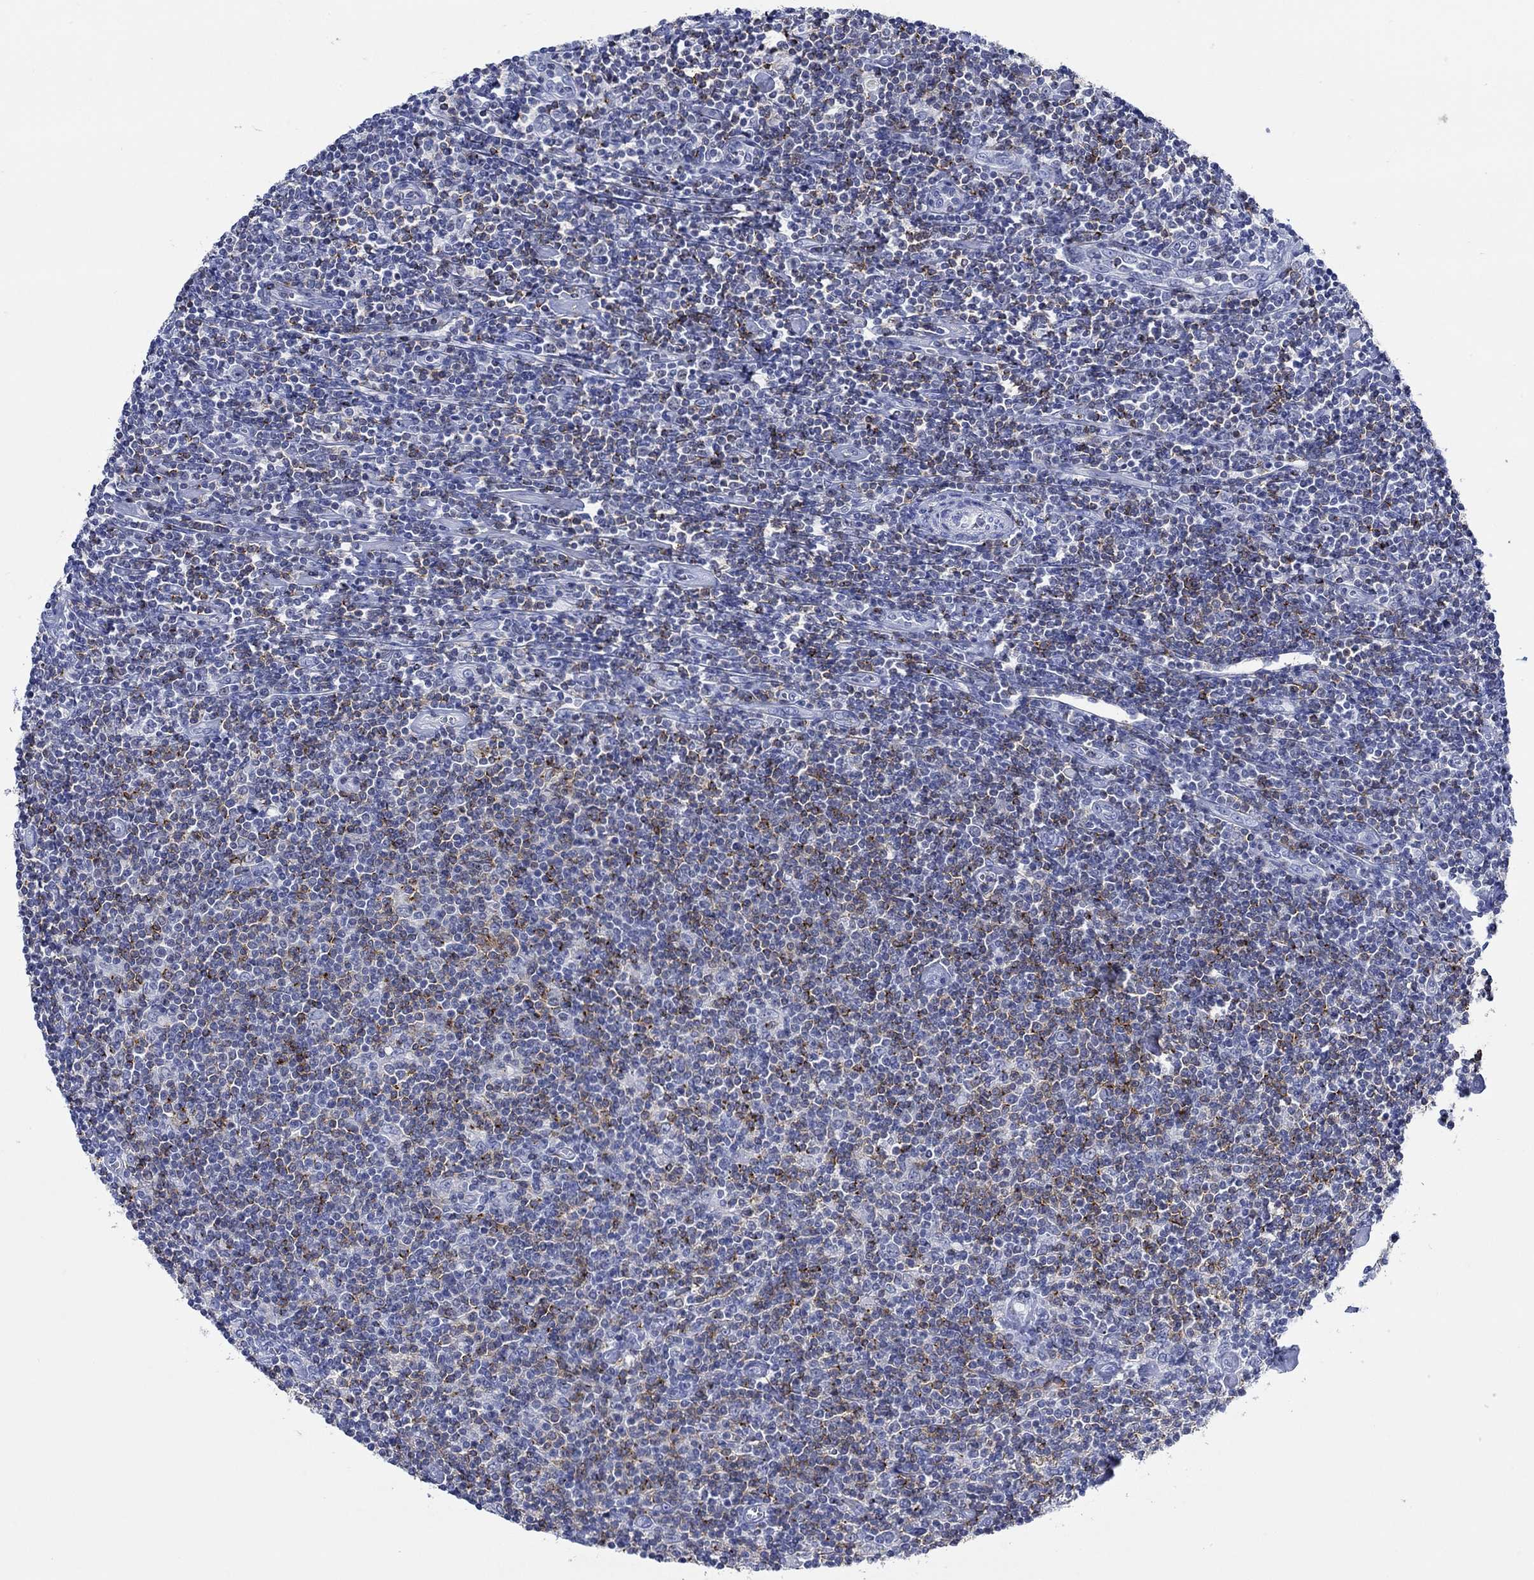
{"staining": {"intensity": "negative", "quantity": "none", "location": "none"}, "tissue": "lymphoma", "cell_type": "Tumor cells", "image_type": "cancer", "snomed": [{"axis": "morphology", "description": "Hodgkin's disease, NOS"}, {"axis": "topography", "description": "Lymph node"}], "caption": "Tumor cells show no significant staining in Hodgkin's disease. The staining was performed using DAB (3,3'-diaminobenzidine) to visualize the protein expression in brown, while the nuclei were stained in blue with hematoxylin (Magnification: 20x).", "gene": "PPP1R17", "patient": {"sex": "male", "age": 40}}